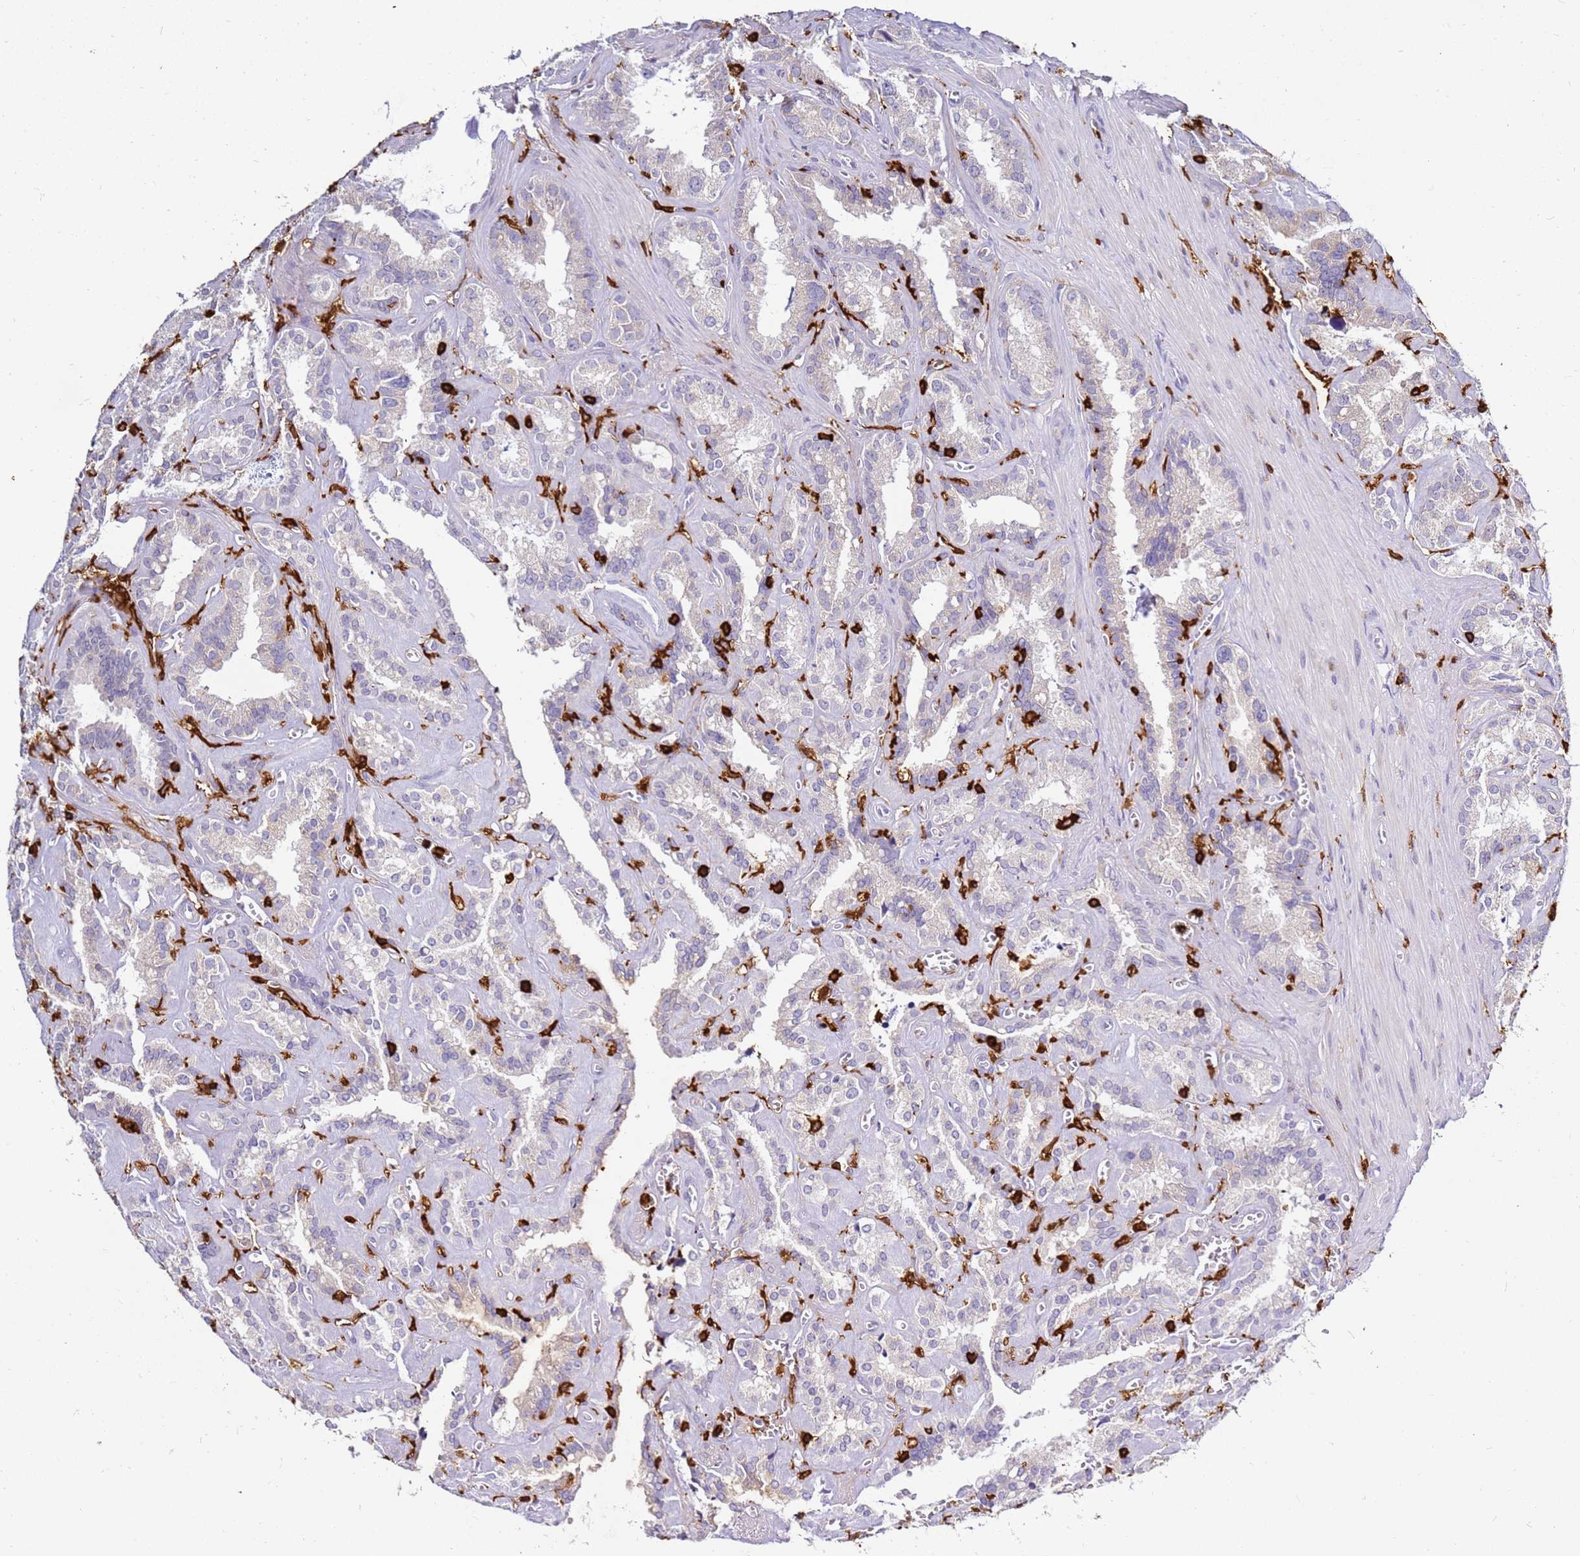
{"staining": {"intensity": "negative", "quantity": "none", "location": "none"}, "tissue": "seminal vesicle", "cell_type": "Glandular cells", "image_type": "normal", "snomed": [{"axis": "morphology", "description": "Normal tissue, NOS"}, {"axis": "topography", "description": "Prostate"}, {"axis": "topography", "description": "Seminal veicle"}], "caption": "Immunohistochemical staining of benign human seminal vesicle exhibits no significant positivity in glandular cells. (Immunohistochemistry (ihc), brightfield microscopy, high magnification).", "gene": "CORO1A", "patient": {"sex": "male", "age": 59}}